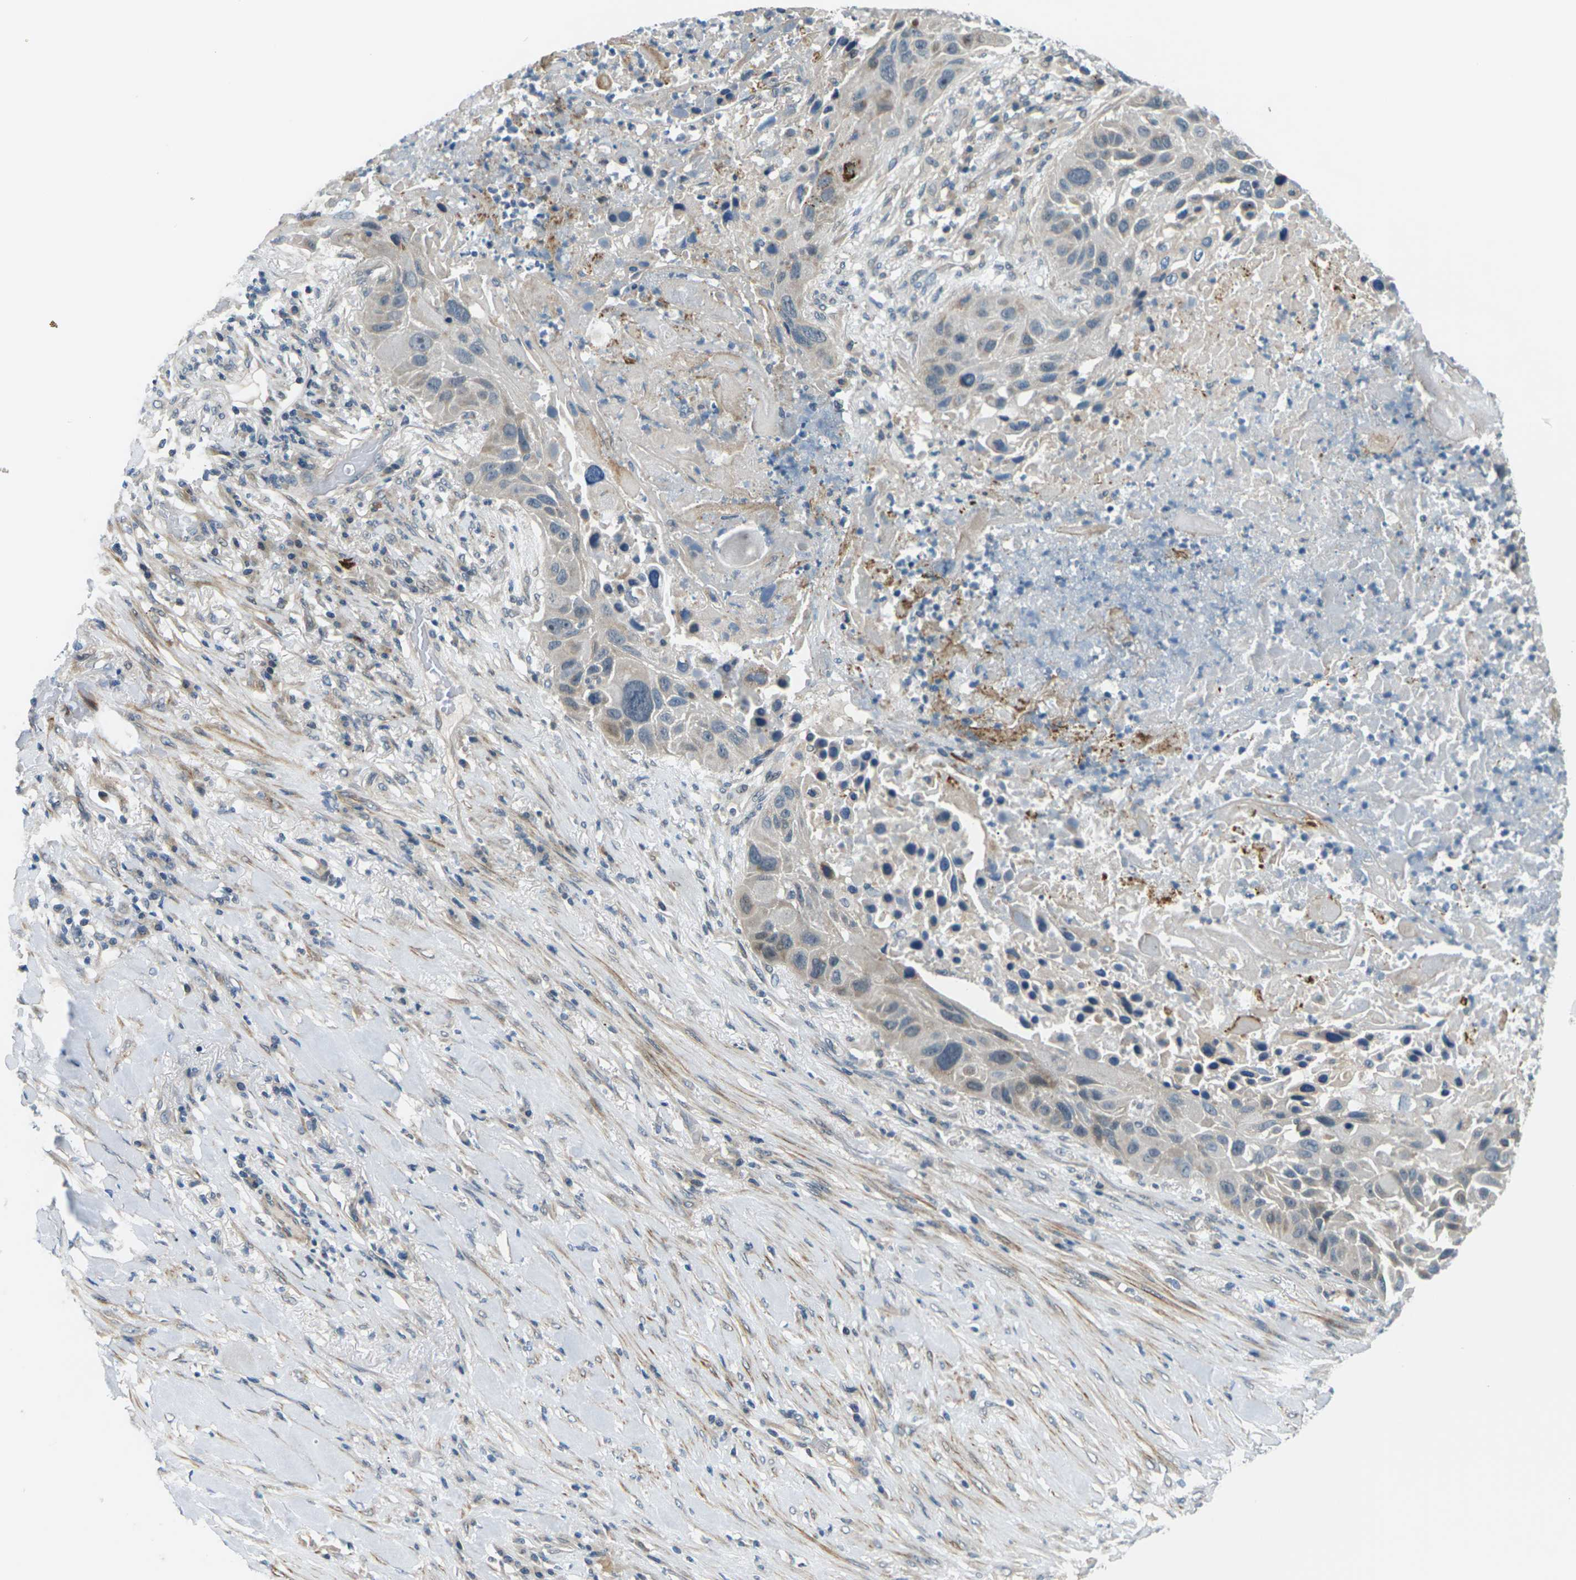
{"staining": {"intensity": "weak", "quantity": "<25%", "location": "cytoplasmic/membranous"}, "tissue": "lung cancer", "cell_type": "Tumor cells", "image_type": "cancer", "snomed": [{"axis": "morphology", "description": "Squamous cell carcinoma, NOS"}, {"axis": "topography", "description": "Lung"}], "caption": "This is a image of immunohistochemistry (IHC) staining of lung cancer (squamous cell carcinoma), which shows no expression in tumor cells. (Immunohistochemistry (ihc), brightfield microscopy, high magnification).", "gene": "SLC13A3", "patient": {"sex": "male", "age": 57}}